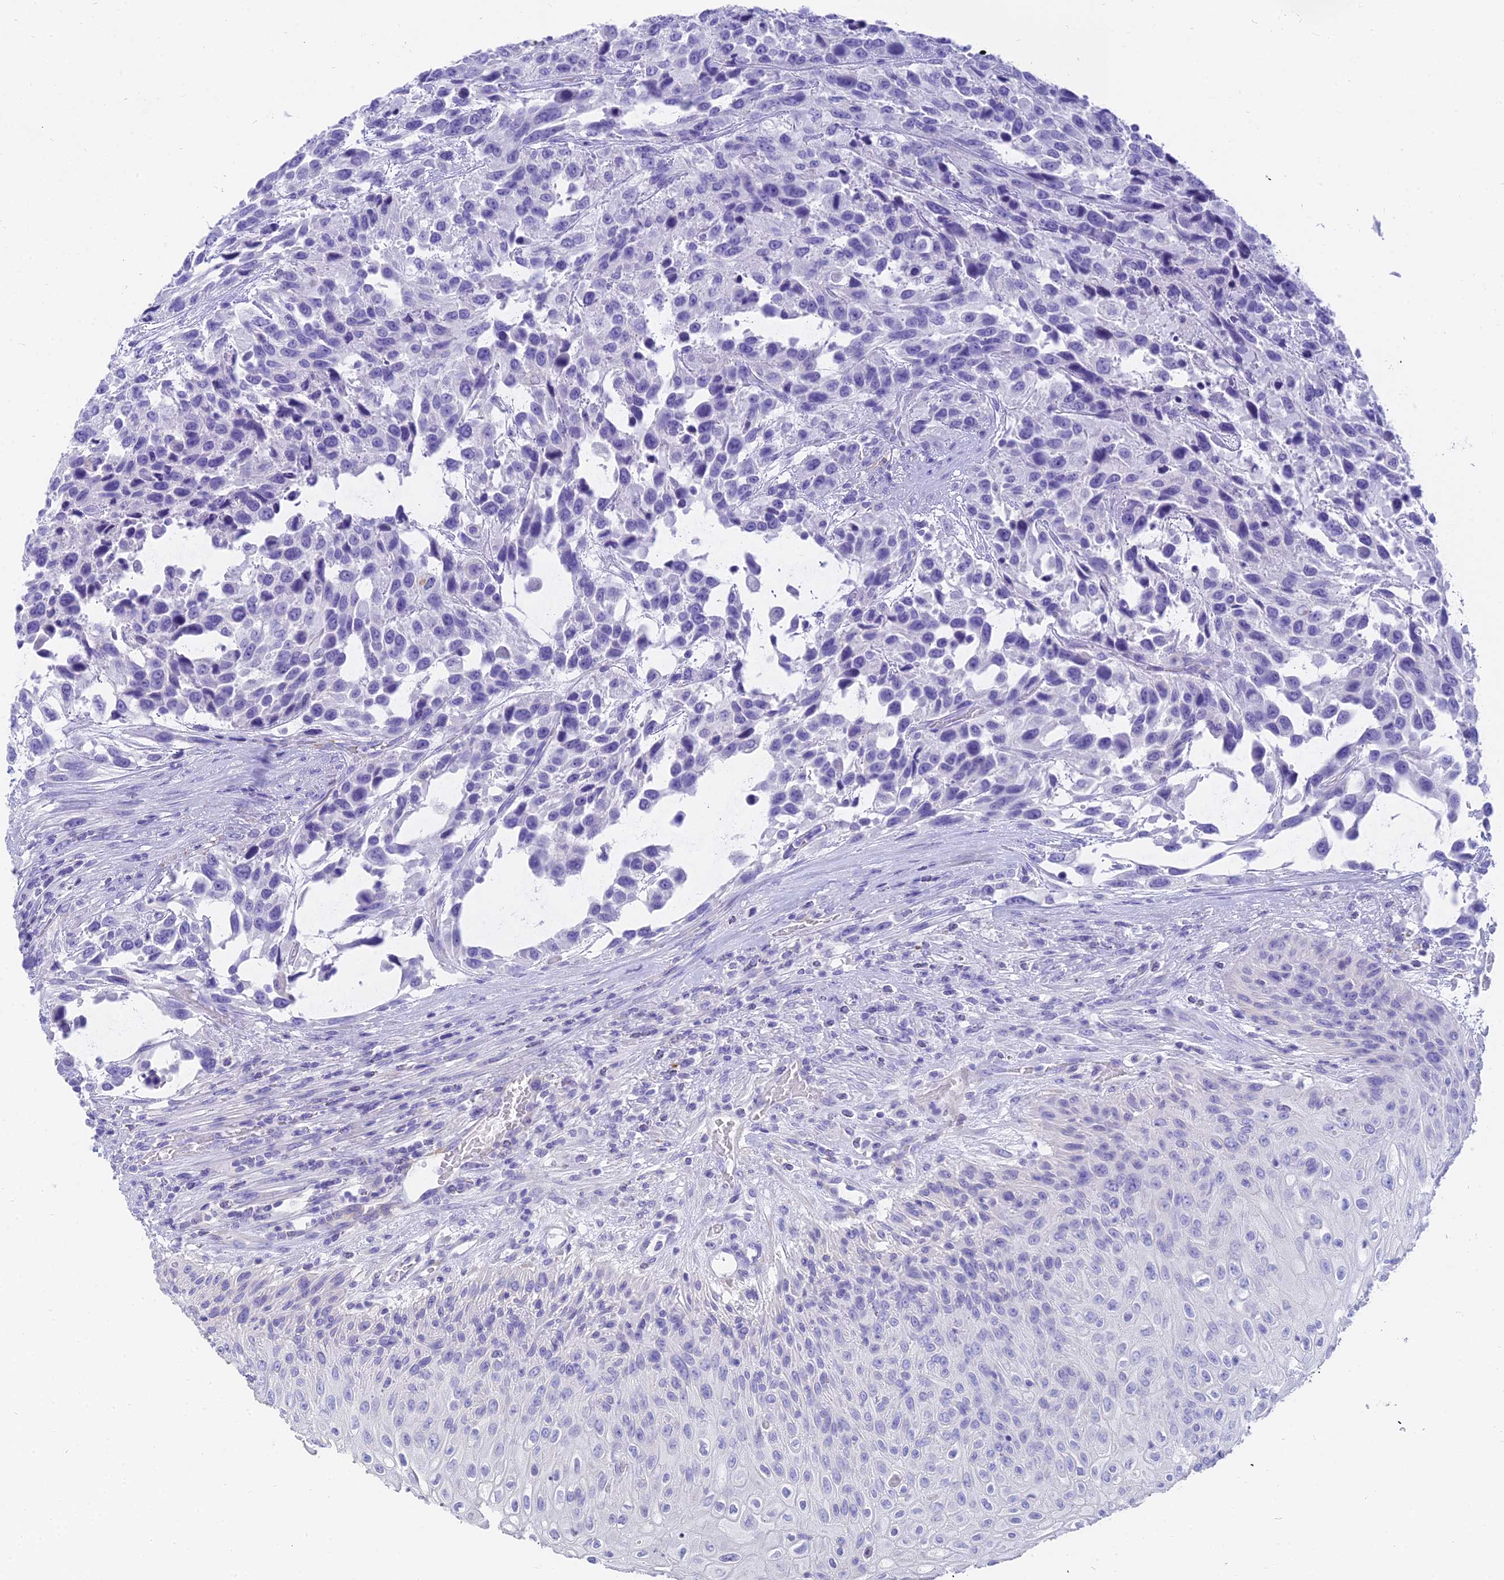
{"staining": {"intensity": "negative", "quantity": "none", "location": "none"}, "tissue": "urothelial cancer", "cell_type": "Tumor cells", "image_type": "cancer", "snomed": [{"axis": "morphology", "description": "Urothelial carcinoma, High grade"}, {"axis": "topography", "description": "Urinary bladder"}], "caption": "IHC of human urothelial cancer reveals no positivity in tumor cells.", "gene": "SLC36A2", "patient": {"sex": "female", "age": 70}}